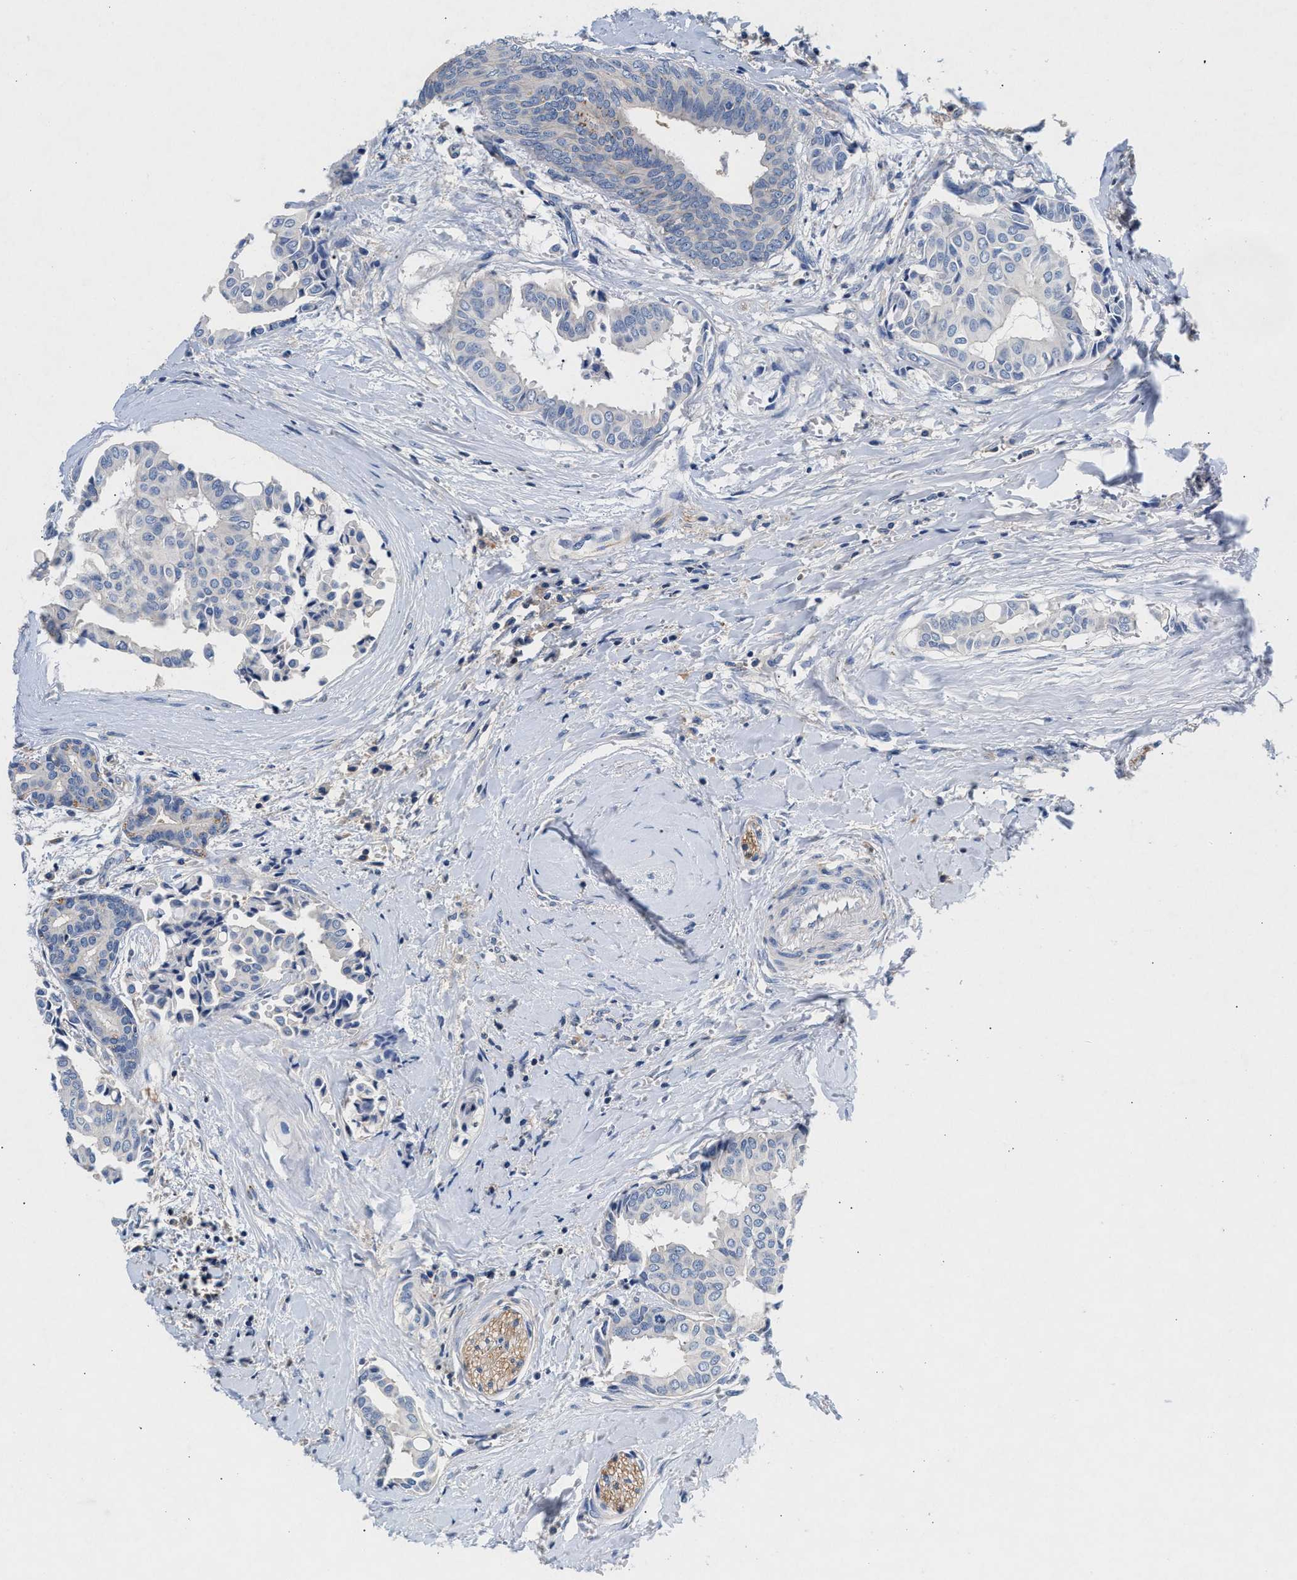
{"staining": {"intensity": "negative", "quantity": "none", "location": "none"}, "tissue": "head and neck cancer", "cell_type": "Tumor cells", "image_type": "cancer", "snomed": [{"axis": "morphology", "description": "Adenocarcinoma, NOS"}, {"axis": "topography", "description": "Salivary gland"}, {"axis": "topography", "description": "Head-Neck"}], "caption": "The immunohistochemistry micrograph has no significant expression in tumor cells of head and neck cancer tissue.", "gene": "GNAI3", "patient": {"sex": "female", "age": 59}}